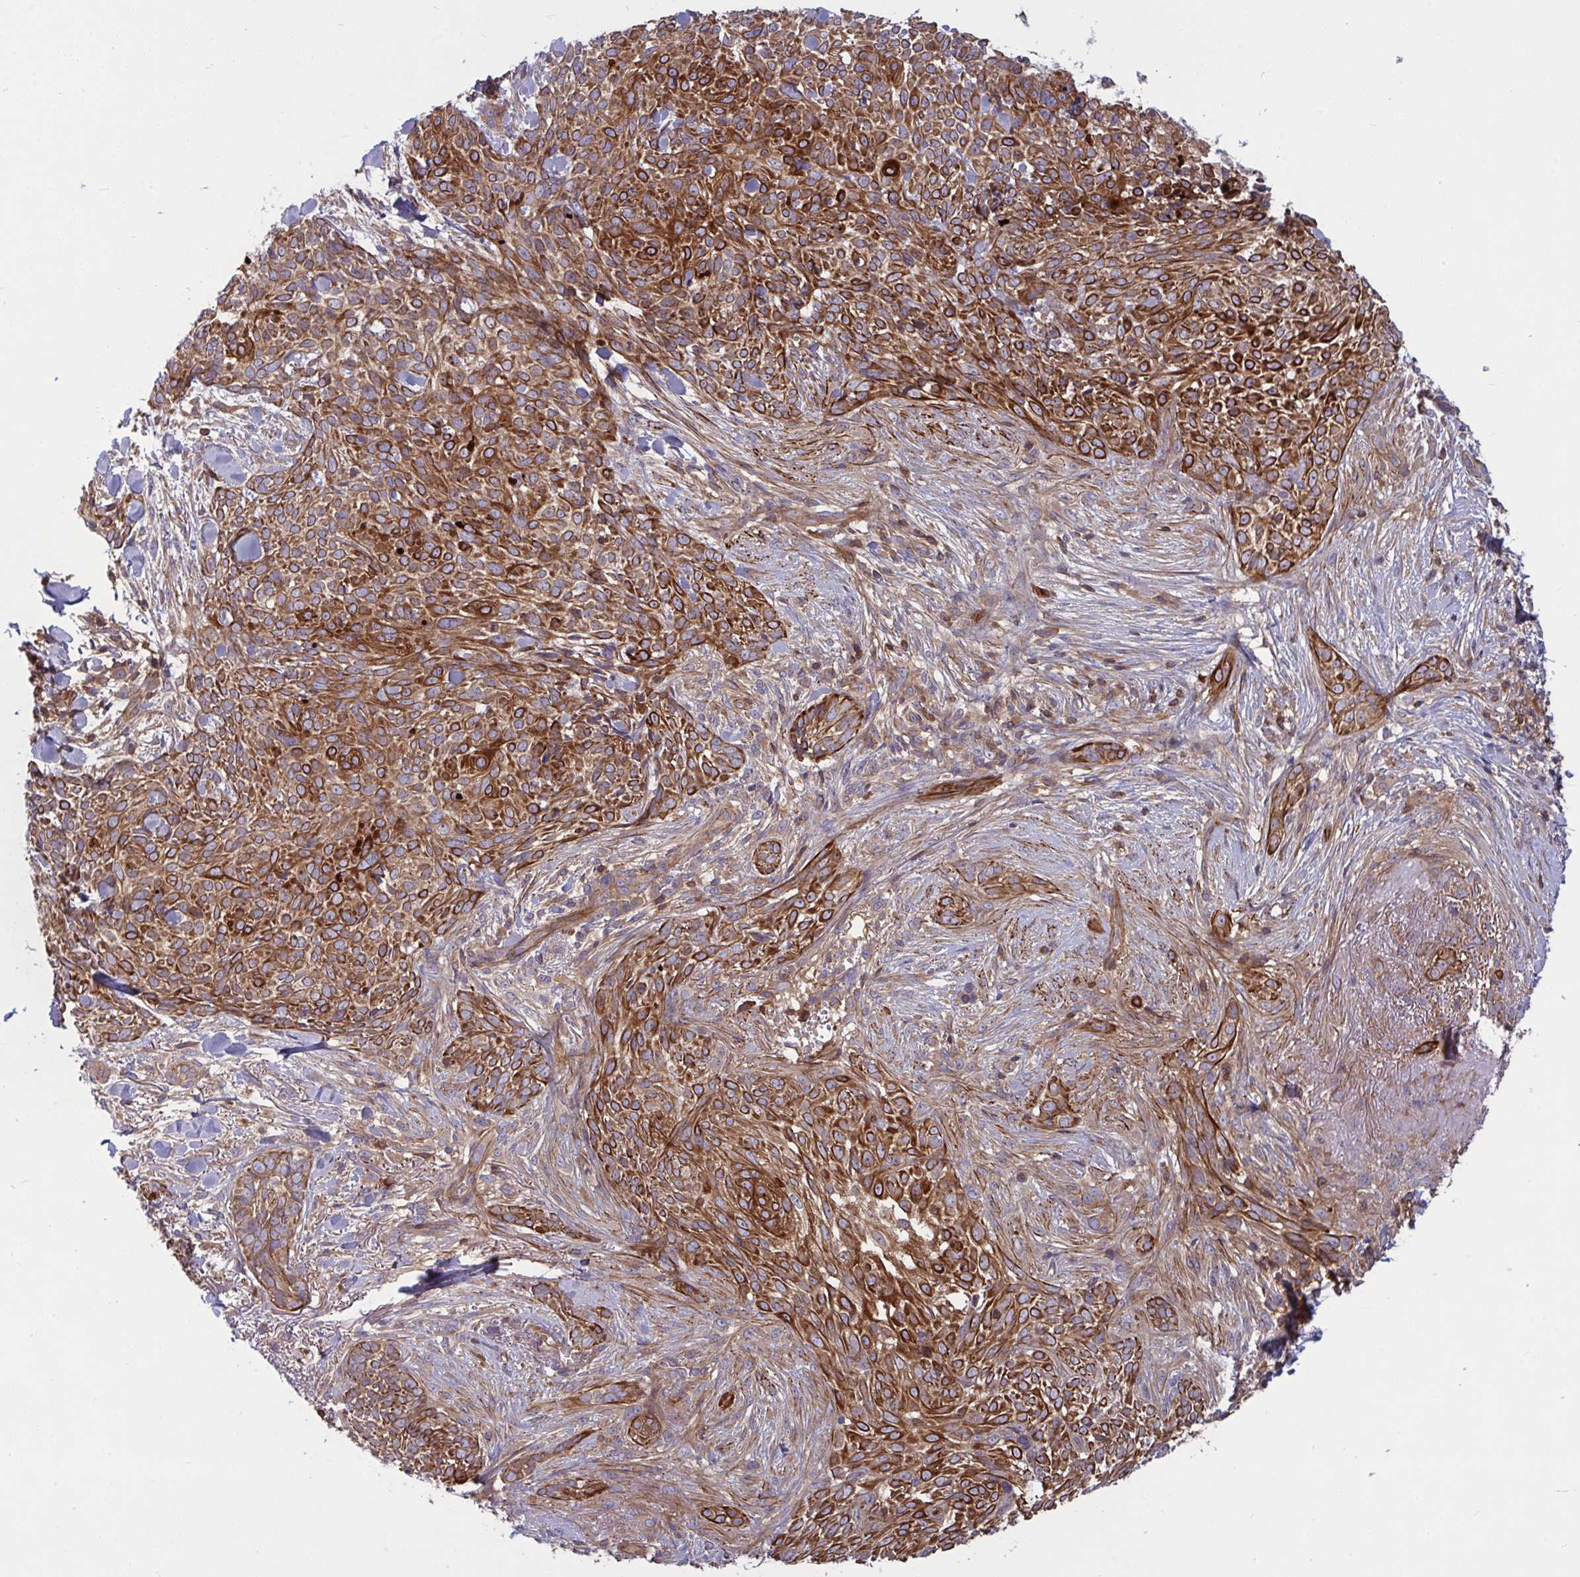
{"staining": {"intensity": "strong", "quantity": ">75%", "location": "cytoplasmic/membranous"}, "tissue": "skin cancer", "cell_type": "Tumor cells", "image_type": "cancer", "snomed": [{"axis": "morphology", "description": "Basal cell carcinoma"}, {"axis": "topography", "description": "Skin"}, {"axis": "topography", "description": "Skin of face"}], "caption": "A brown stain shows strong cytoplasmic/membranous positivity of a protein in skin basal cell carcinoma tumor cells.", "gene": "TANK", "patient": {"sex": "female", "age": 90}}